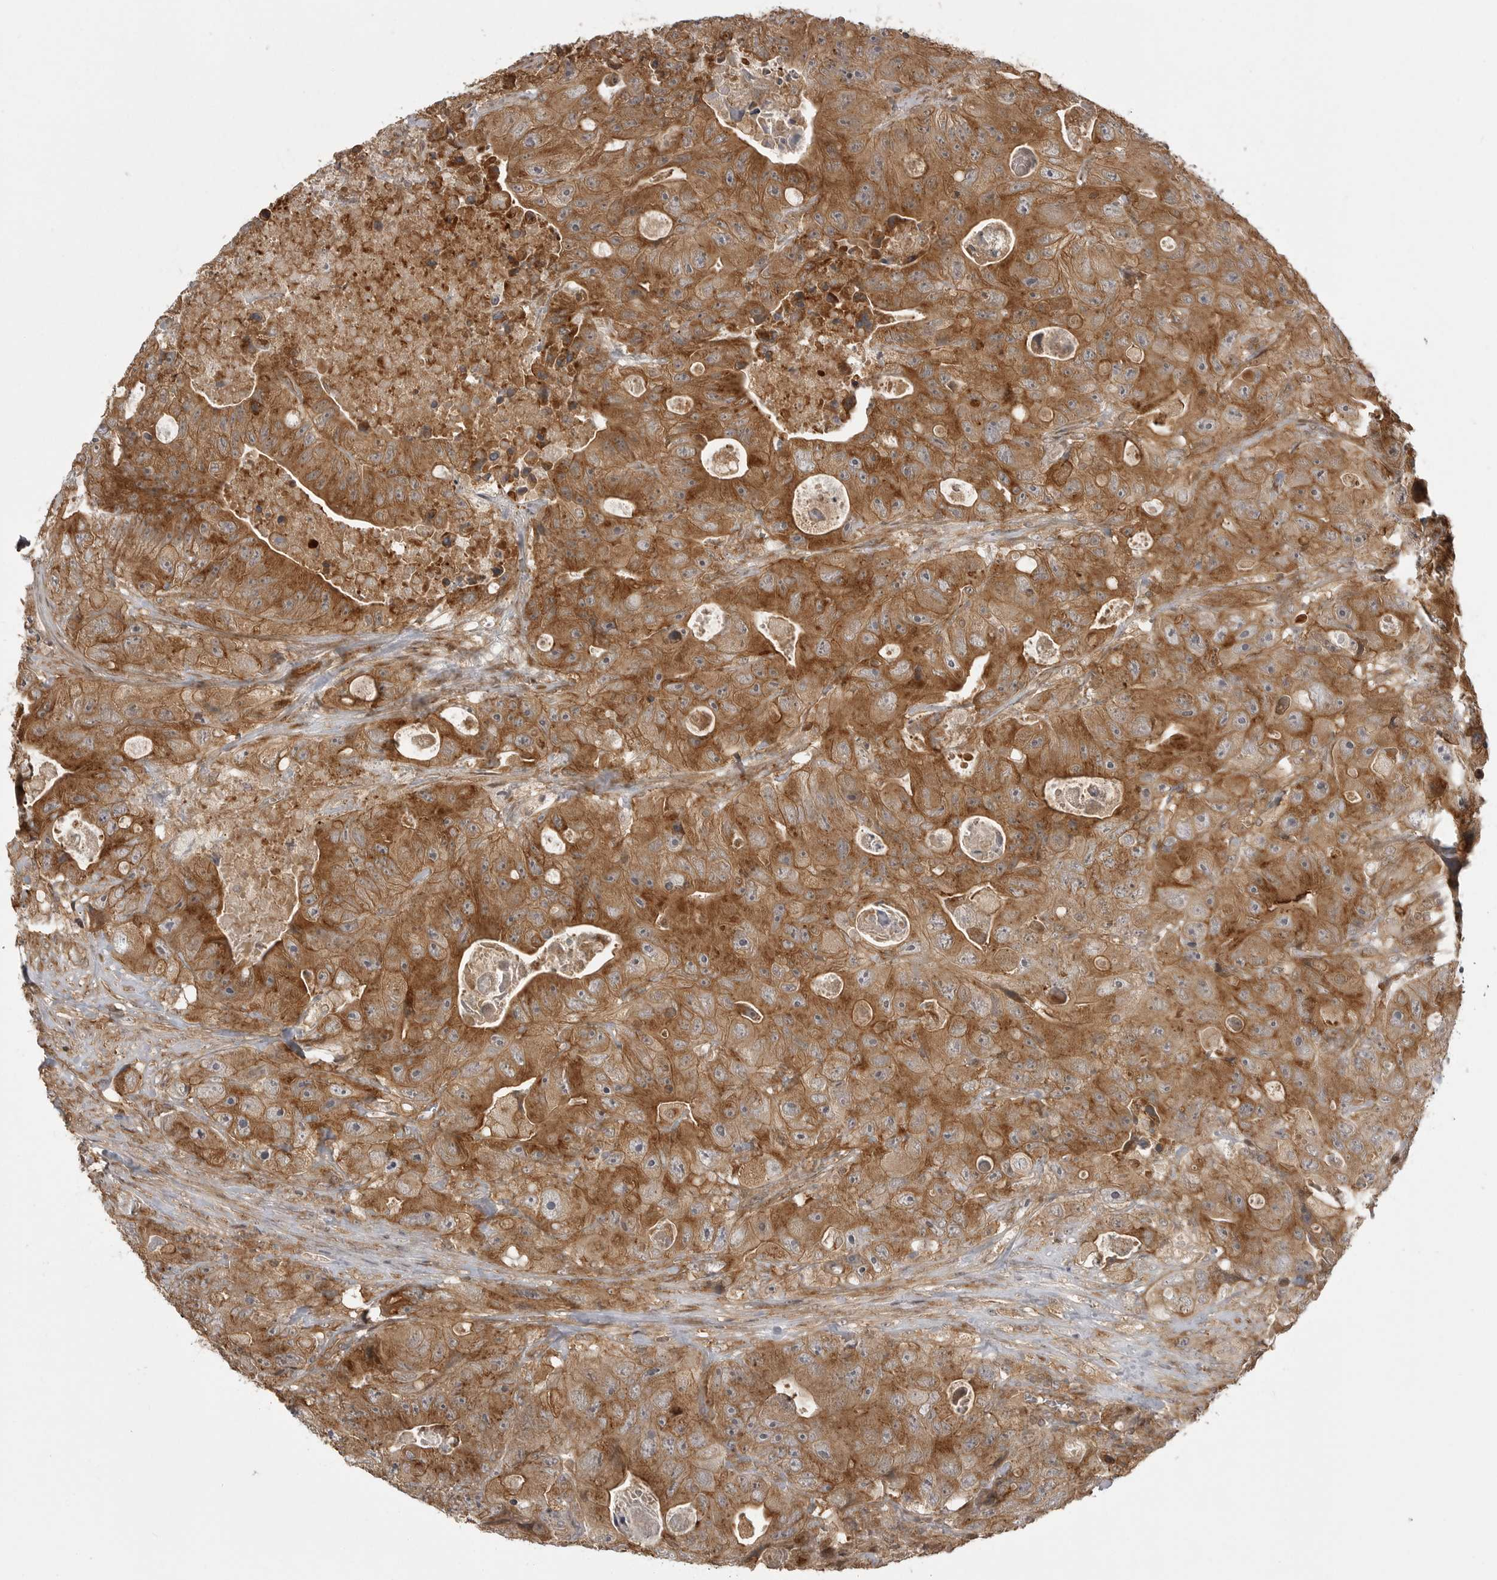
{"staining": {"intensity": "moderate", "quantity": ">75%", "location": "cytoplasmic/membranous"}, "tissue": "colorectal cancer", "cell_type": "Tumor cells", "image_type": "cancer", "snomed": [{"axis": "morphology", "description": "Adenocarcinoma, NOS"}, {"axis": "topography", "description": "Colon"}], "caption": "High-magnification brightfield microscopy of colorectal cancer (adenocarcinoma) stained with DAB (brown) and counterstained with hematoxylin (blue). tumor cells exhibit moderate cytoplasmic/membranous staining is identified in about>75% of cells.", "gene": "FAT3", "patient": {"sex": "female", "age": 46}}